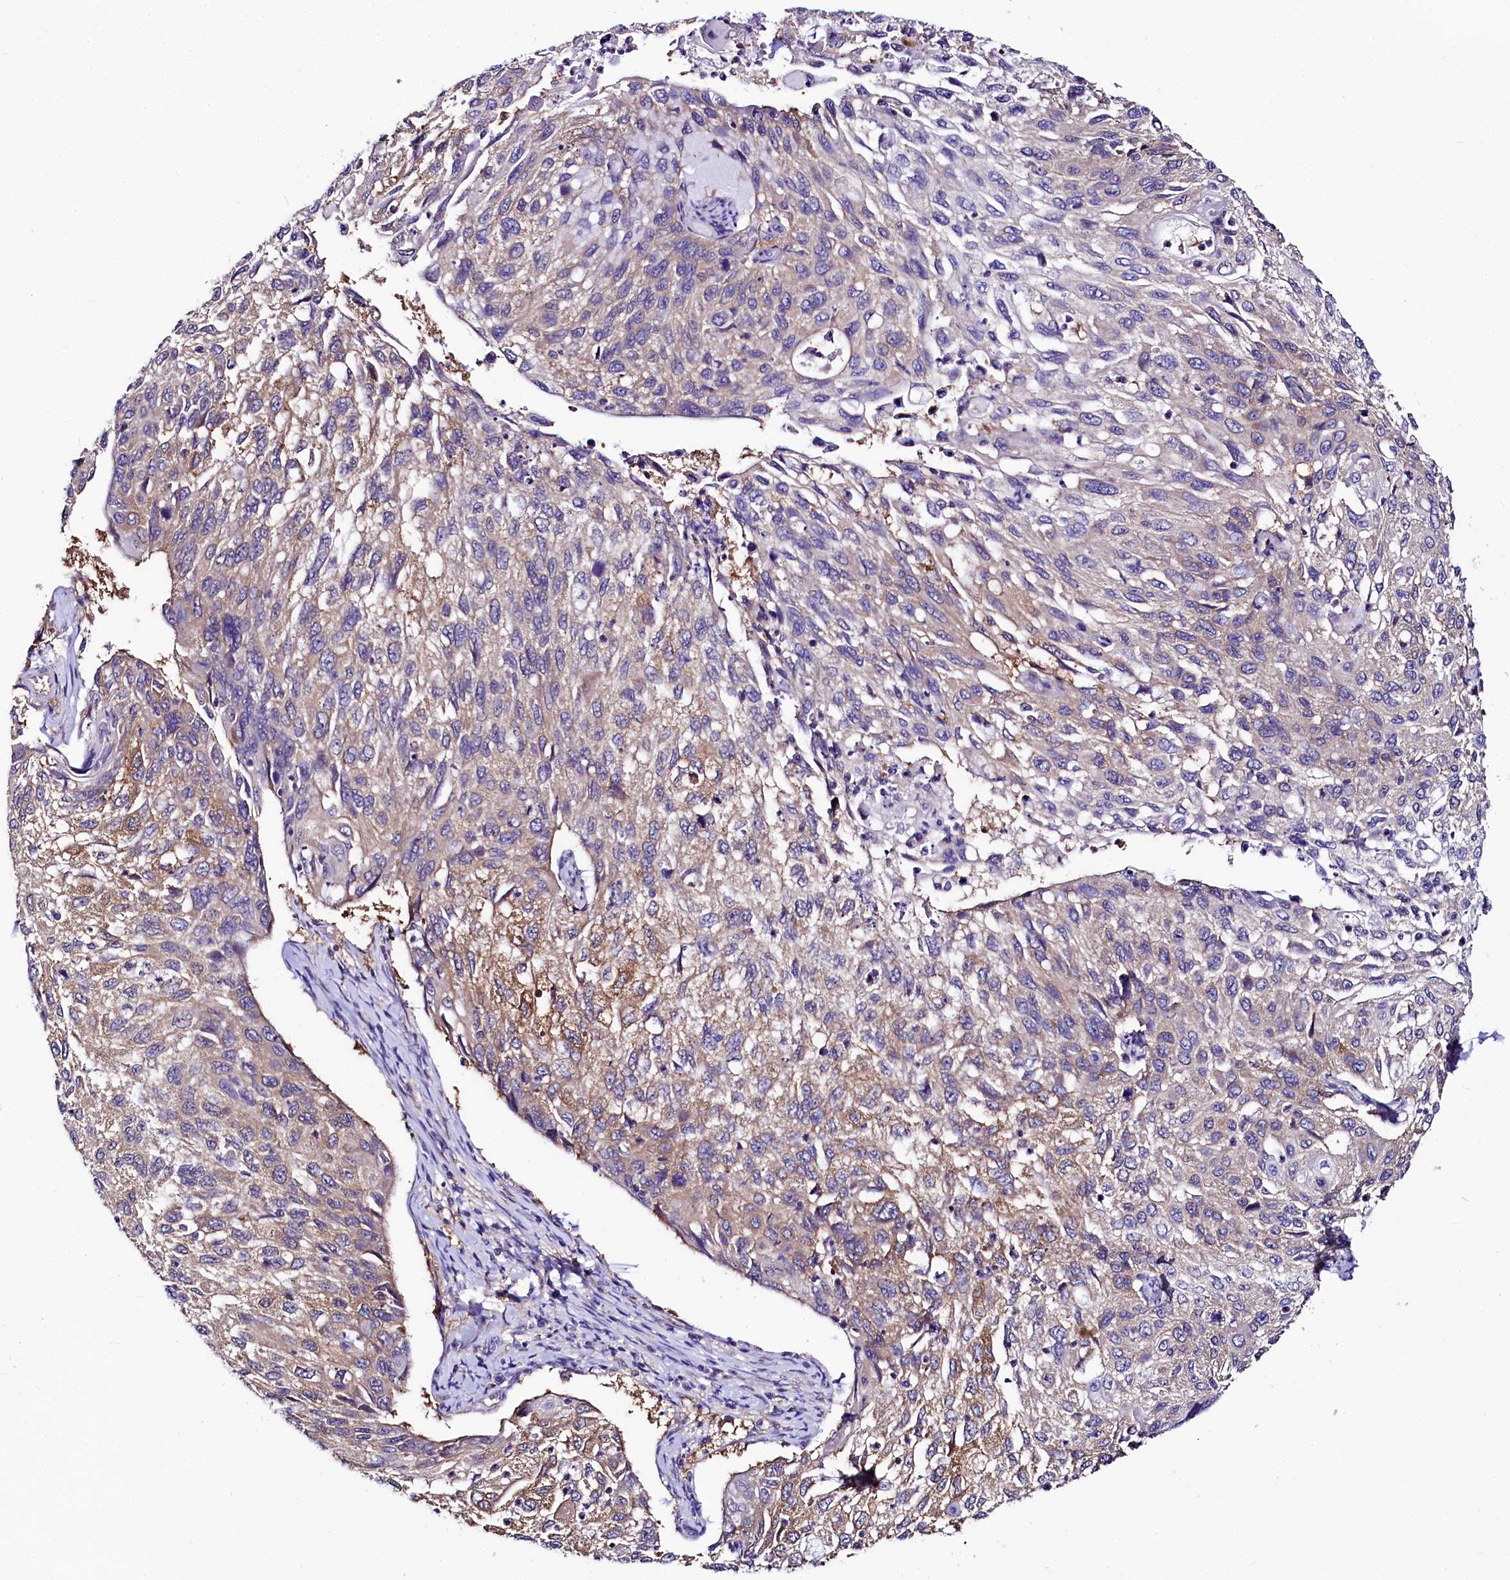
{"staining": {"intensity": "moderate", "quantity": "<25%", "location": "cytoplasmic/membranous"}, "tissue": "cervical cancer", "cell_type": "Tumor cells", "image_type": "cancer", "snomed": [{"axis": "morphology", "description": "Squamous cell carcinoma, NOS"}, {"axis": "topography", "description": "Cervix"}], "caption": "Human cervical cancer (squamous cell carcinoma) stained with a protein marker displays moderate staining in tumor cells.", "gene": "ABHD5", "patient": {"sex": "female", "age": 70}}